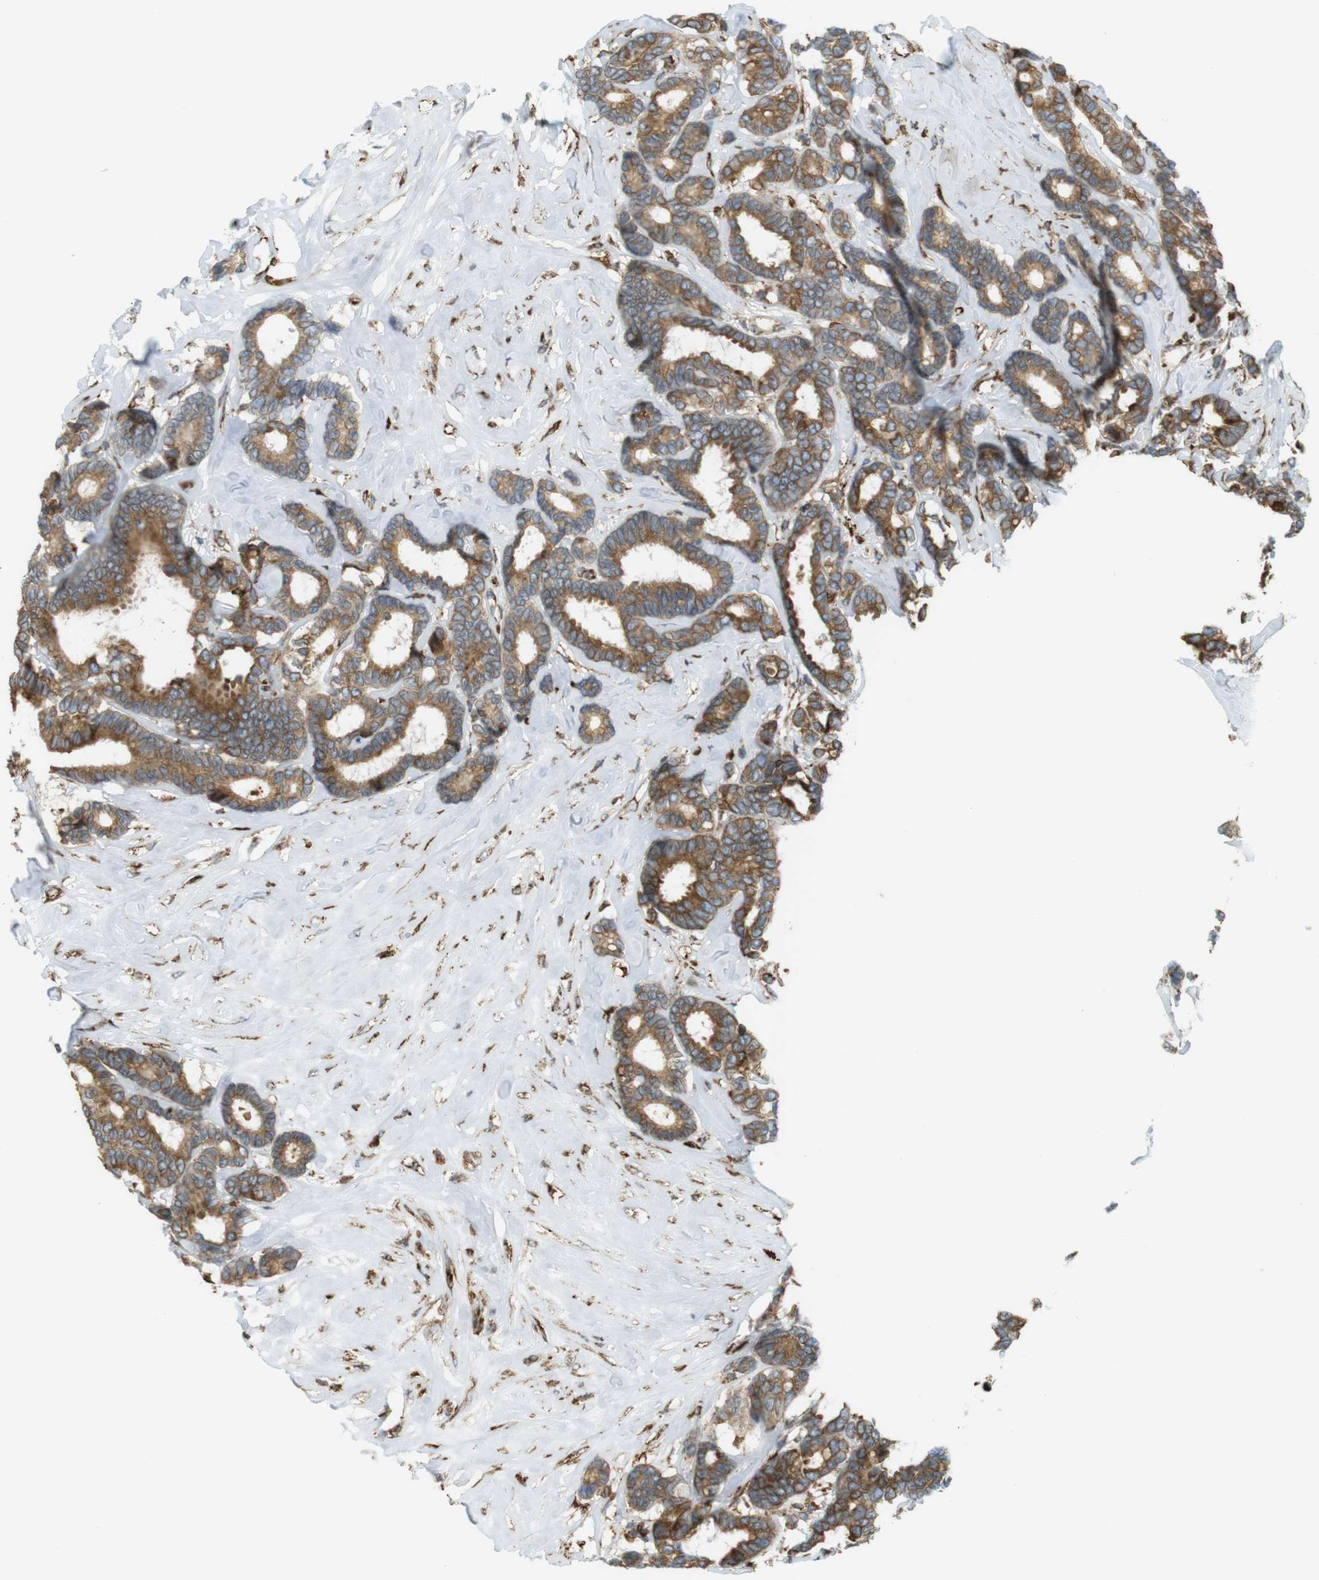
{"staining": {"intensity": "moderate", "quantity": ">75%", "location": "cytoplasmic/membranous"}, "tissue": "breast cancer", "cell_type": "Tumor cells", "image_type": "cancer", "snomed": [{"axis": "morphology", "description": "Duct carcinoma"}, {"axis": "topography", "description": "Breast"}], "caption": "IHC staining of infiltrating ductal carcinoma (breast), which reveals medium levels of moderate cytoplasmic/membranous expression in about >75% of tumor cells indicating moderate cytoplasmic/membranous protein expression. The staining was performed using DAB (3,3'-diaminobenzidine) (brown) for protein detection and nuclei were counterstained in hematoxylin (blue).", "gene": "MBOAT2", "patient": {"sex": "female", "age": 87}}